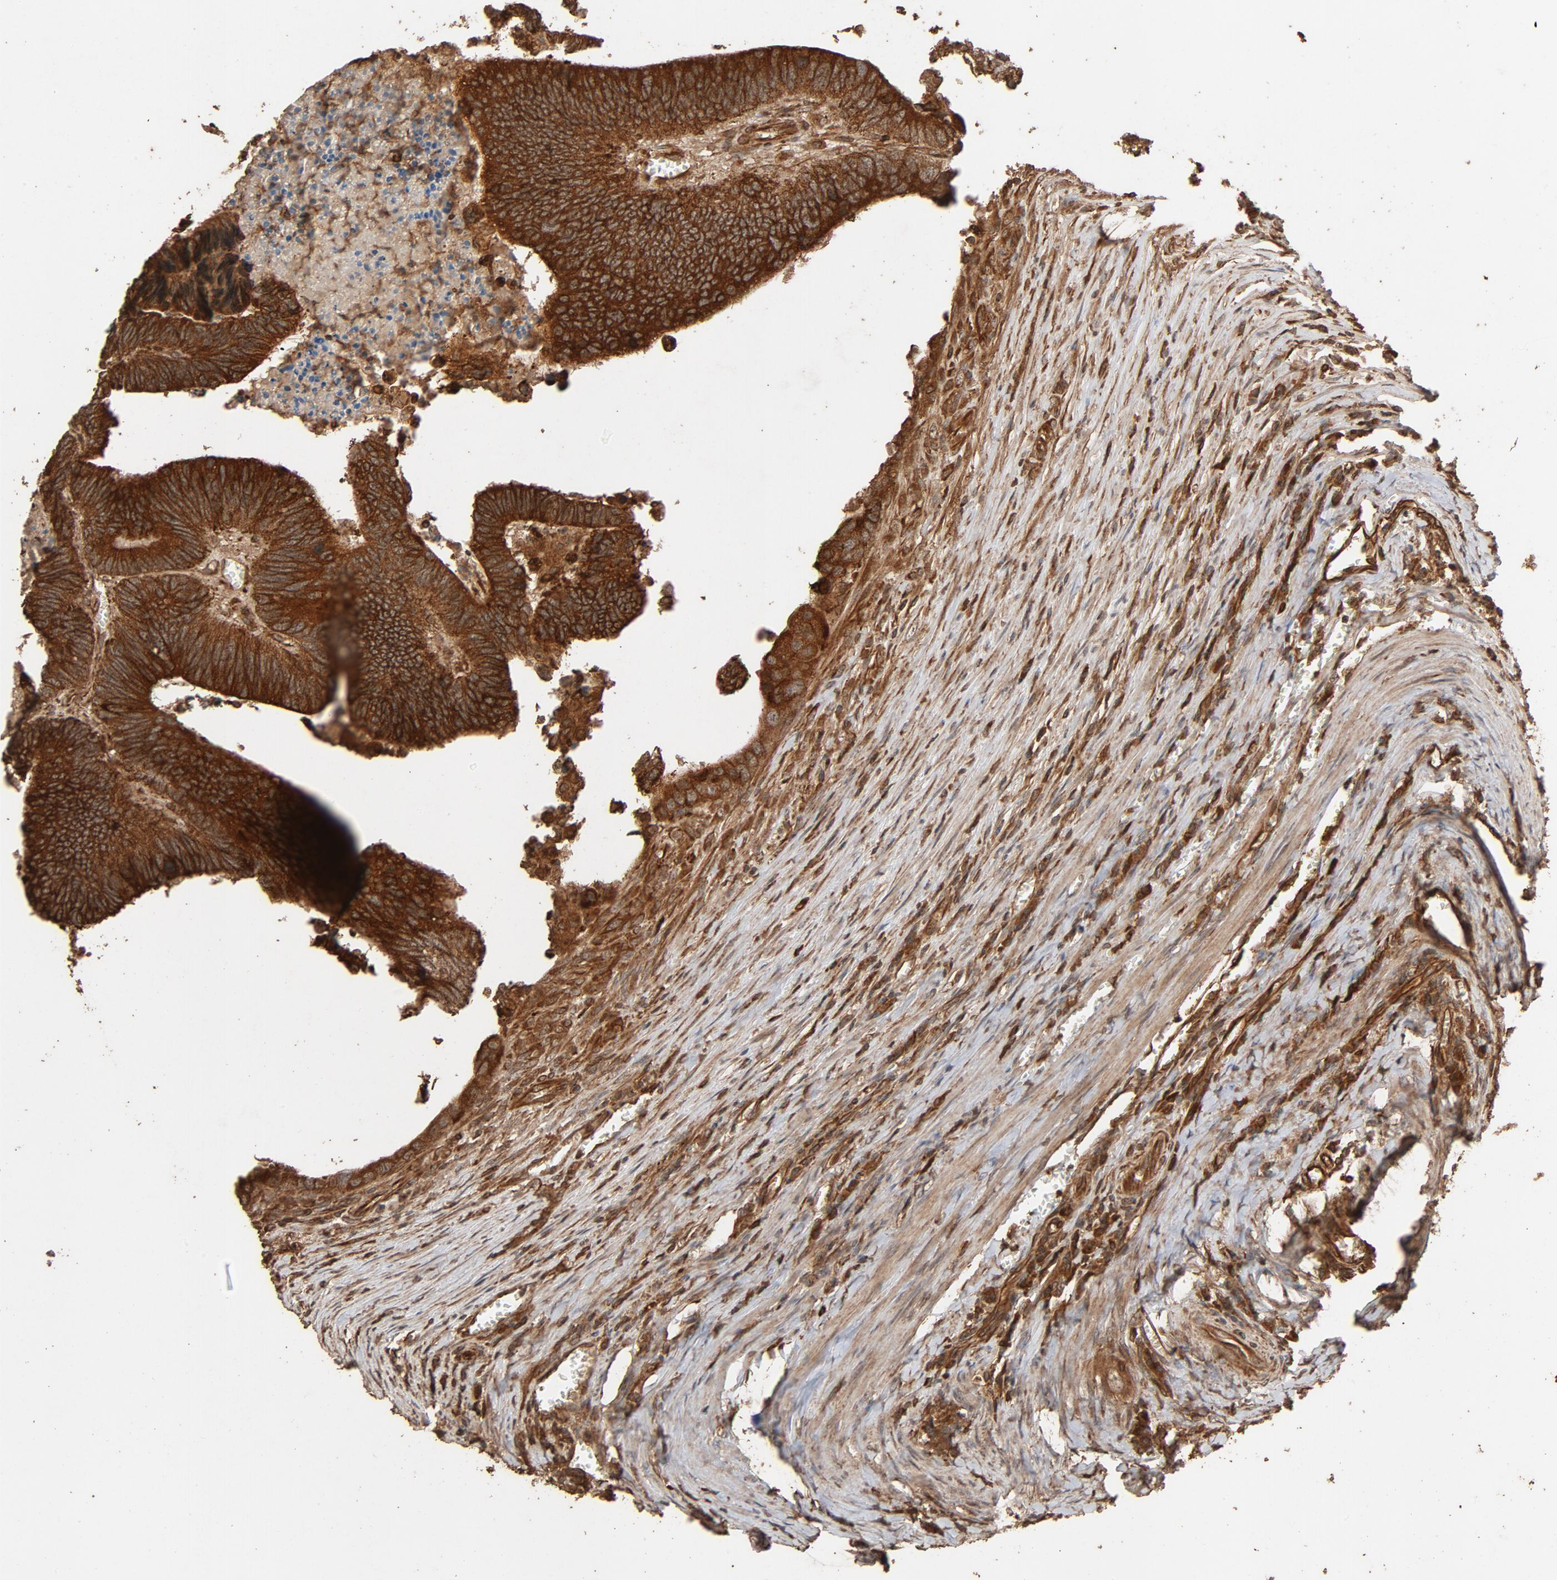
{"staining": {"intensity": "strong", "quantity": ">75%", "location": "cytoplasmic/membranous"}, "tissue": "colorectal cancer", "cell_type": "Tumor cells", "image_type": "cancer", "snomed": [{"axis": "morphology", "description": "Adenocarcinoma, NOS"}, {"axis": "topography", "description": "Colon"}], "caption": "This photomicrograph shows immunohistochemistry staining of colorectal cancer (adenocarcinoma), with high strong cytoplasmic/membranous positivity in approximately >75% of tumor cells.", "gene": "RPS6KA6", "patient": {"sex": "male", "age": 72}}